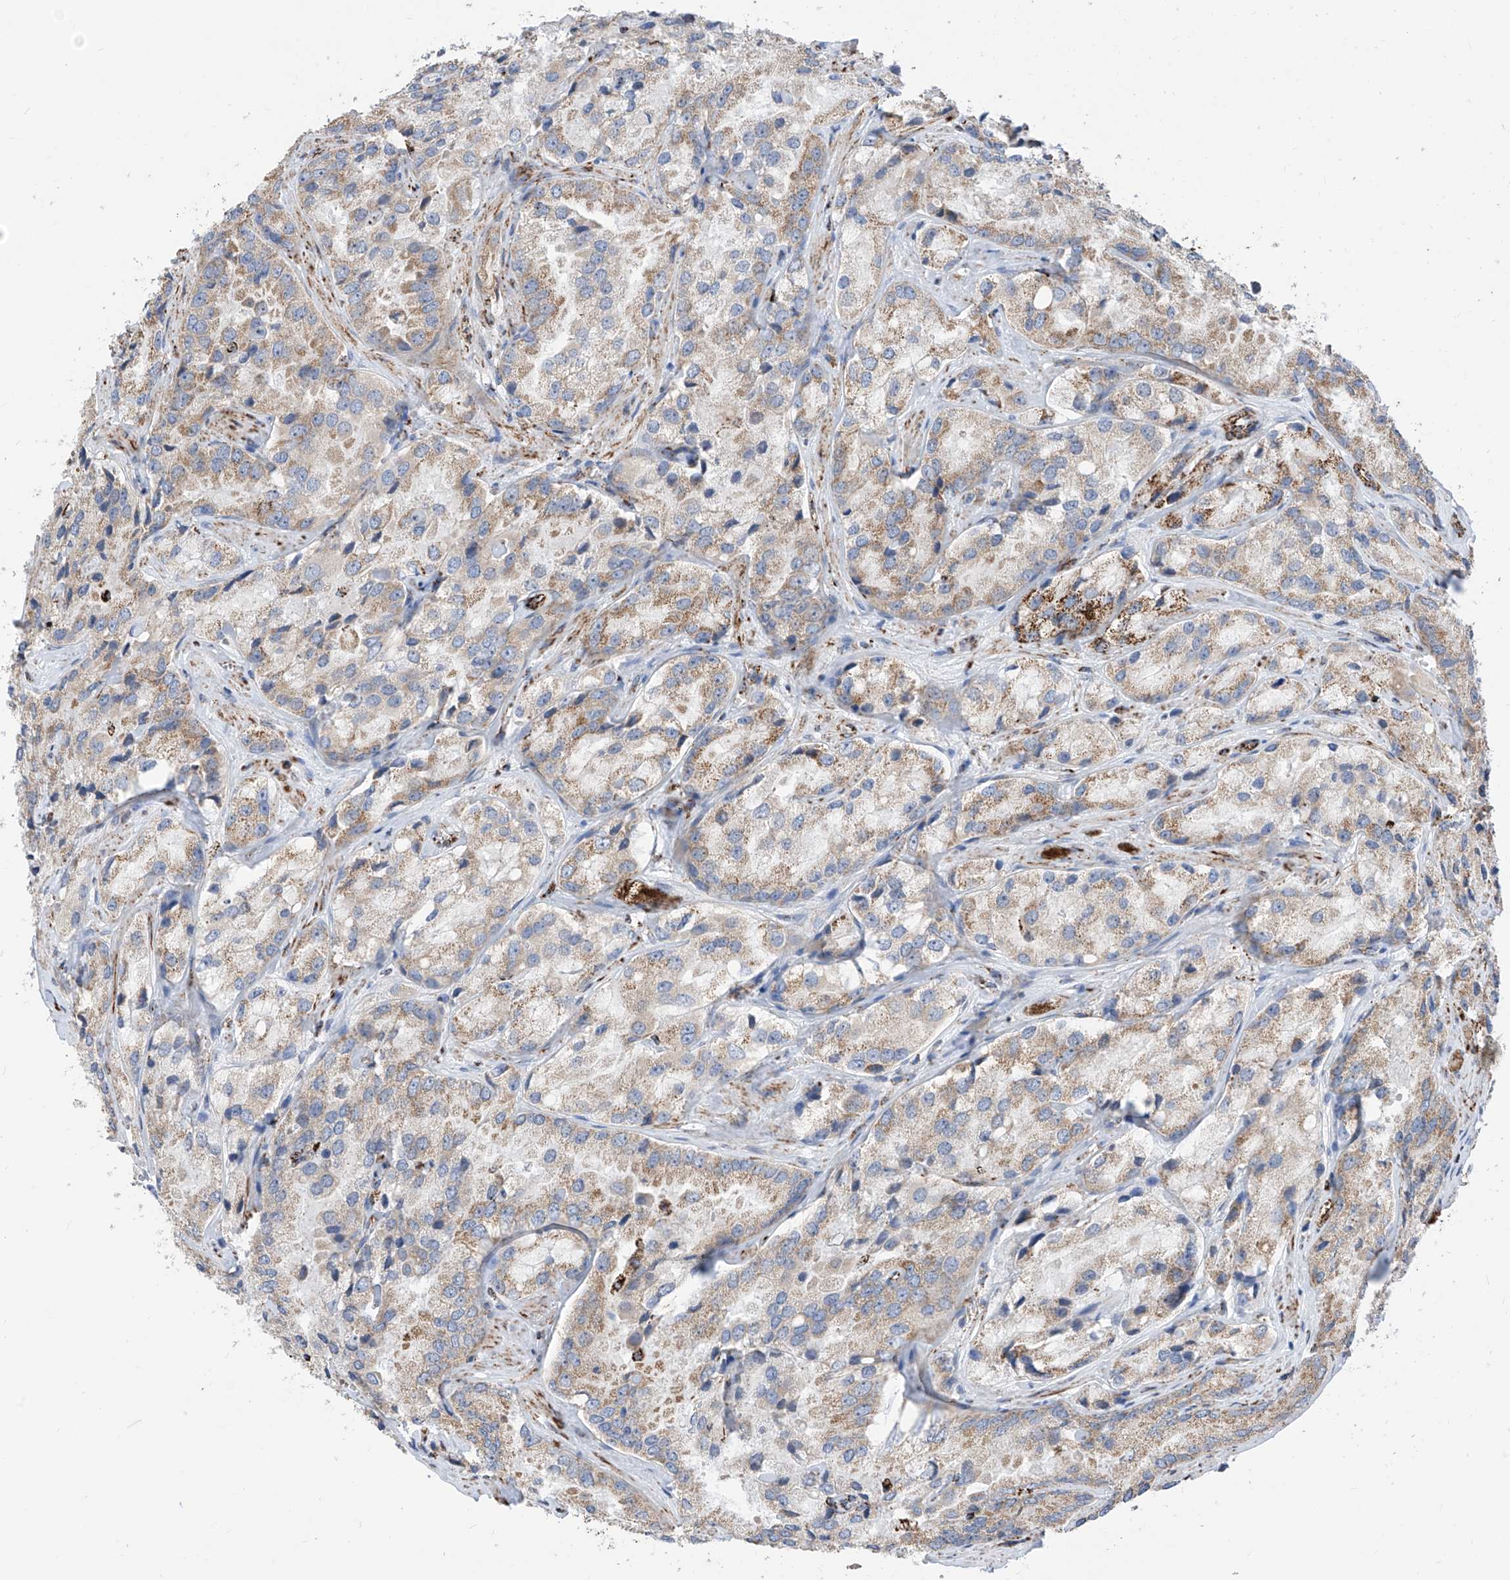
{"staining": {"intensity": "strong", "quantity": "25%-75%", "location": "cytoplasmic/membranous"}, "tissue": "prostate cancer", "cell_type": "Tumor cells", "image_type": "cancer", "snomed": [{"axis": "morphology", "description": "Adenocarcinoma, High grade"}, {"axis": "topography", "description": "Prostate"}], "caption": "Protein staining of prostate cancer (high-grade adenocarcinoma) tissue shows strong cytoplasmic/membranous positivity in approximately 25%-75% of tumor cells. The staining was performed using DAB to visualize the protein expression in brown, while the nuclei were stained in blue with hematoxylin (Magnification: 20x).", "gene": "COX5B", "patient": {"sex": "male", "age": 66}}